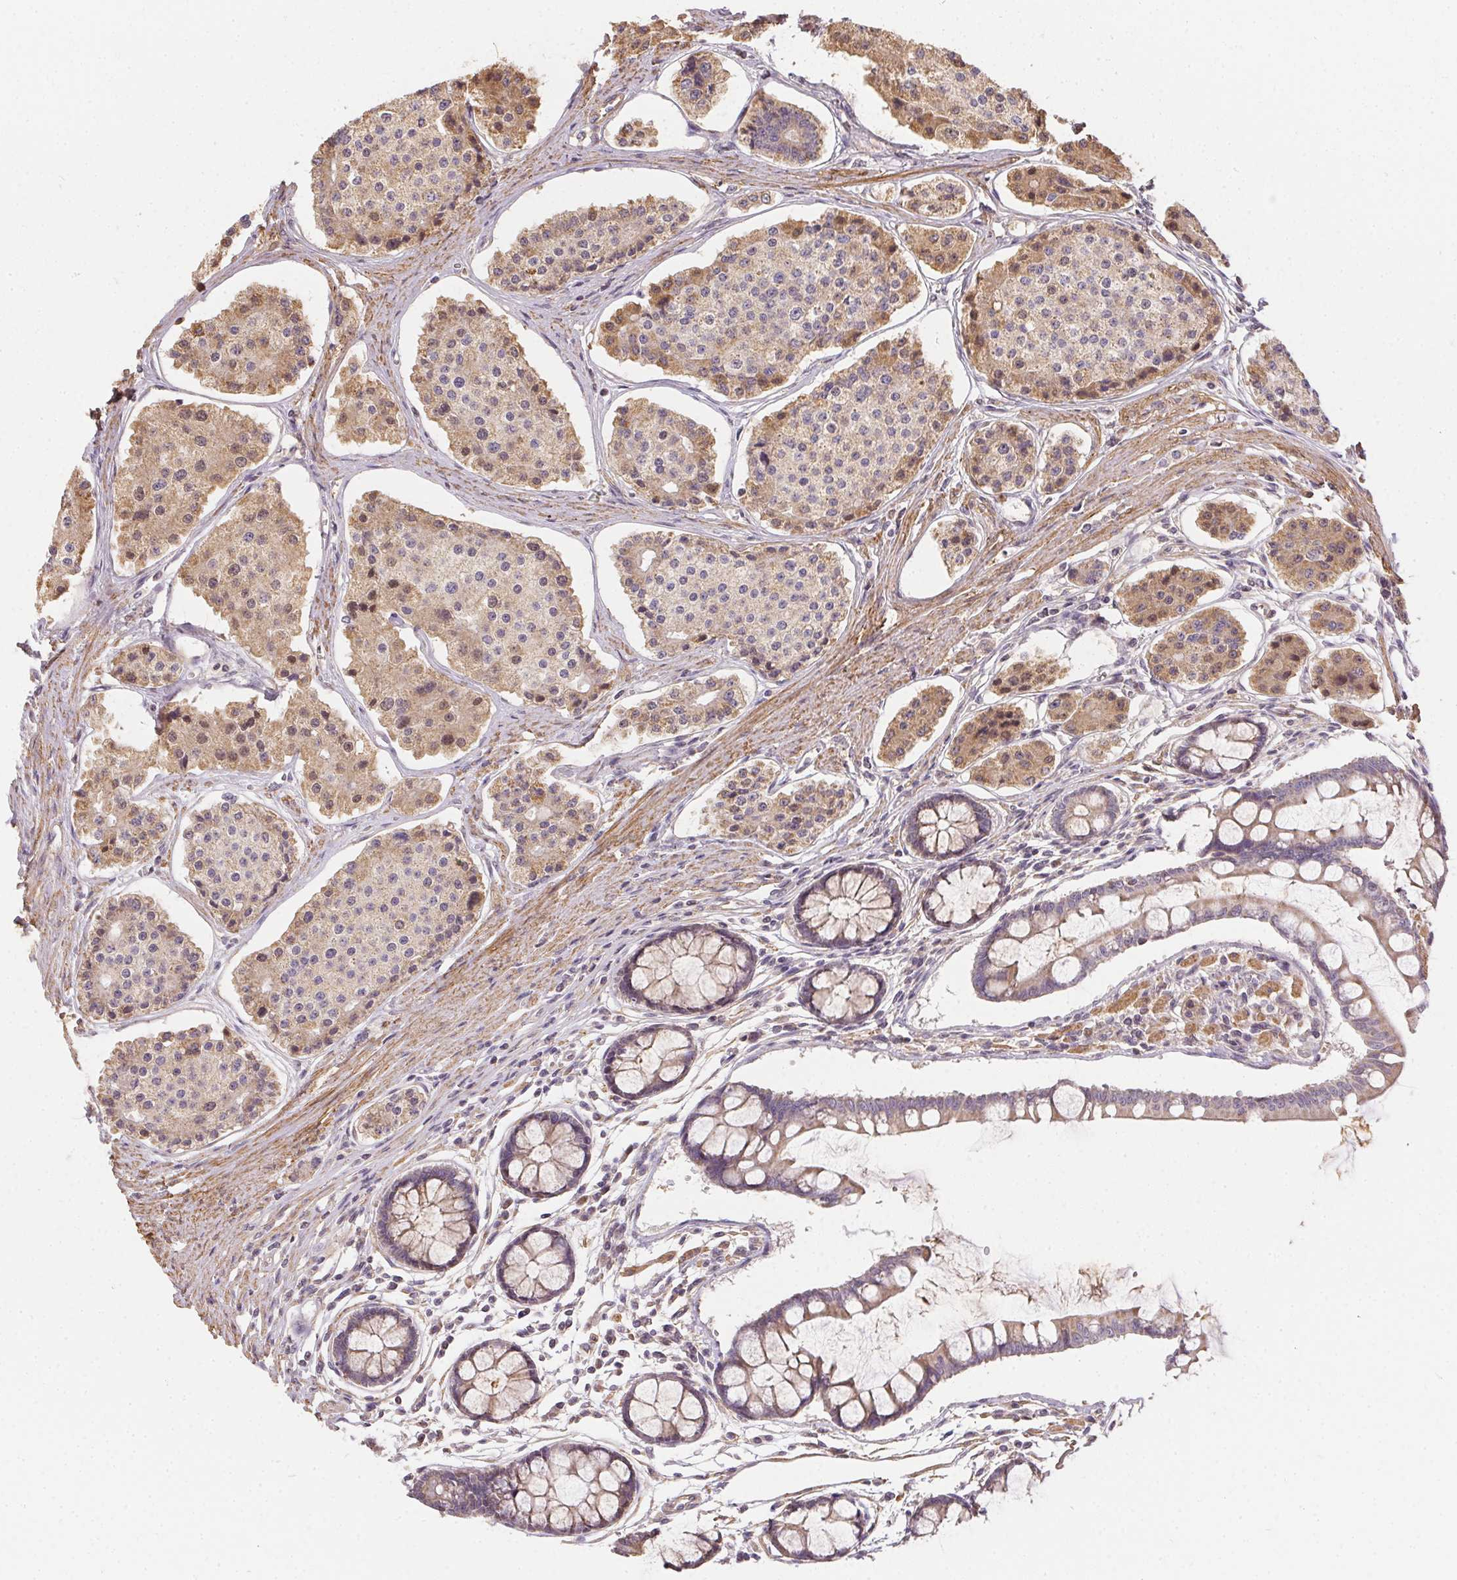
{"staining": {"intensity": "weak", "quantity": ">75%", "location": "cytoplasmic/membranous"}, "tissue": "carcinoid", "cell_type": "Tumor cells", "image_type": "cancer", "snomed": [{"axis": "morphology", "description": "Carcinoid, malignant, NOS"}, {"axis": "topography", "description": "Small intestine"}], "caption": "Immunohistochemistry of carcinoid reveals low levels of weak cytoplasmic/membranous staining in approximately >75% of tumor cells.", "gene": "REV3L", "patient": {"sex": "female", "age": 65}}